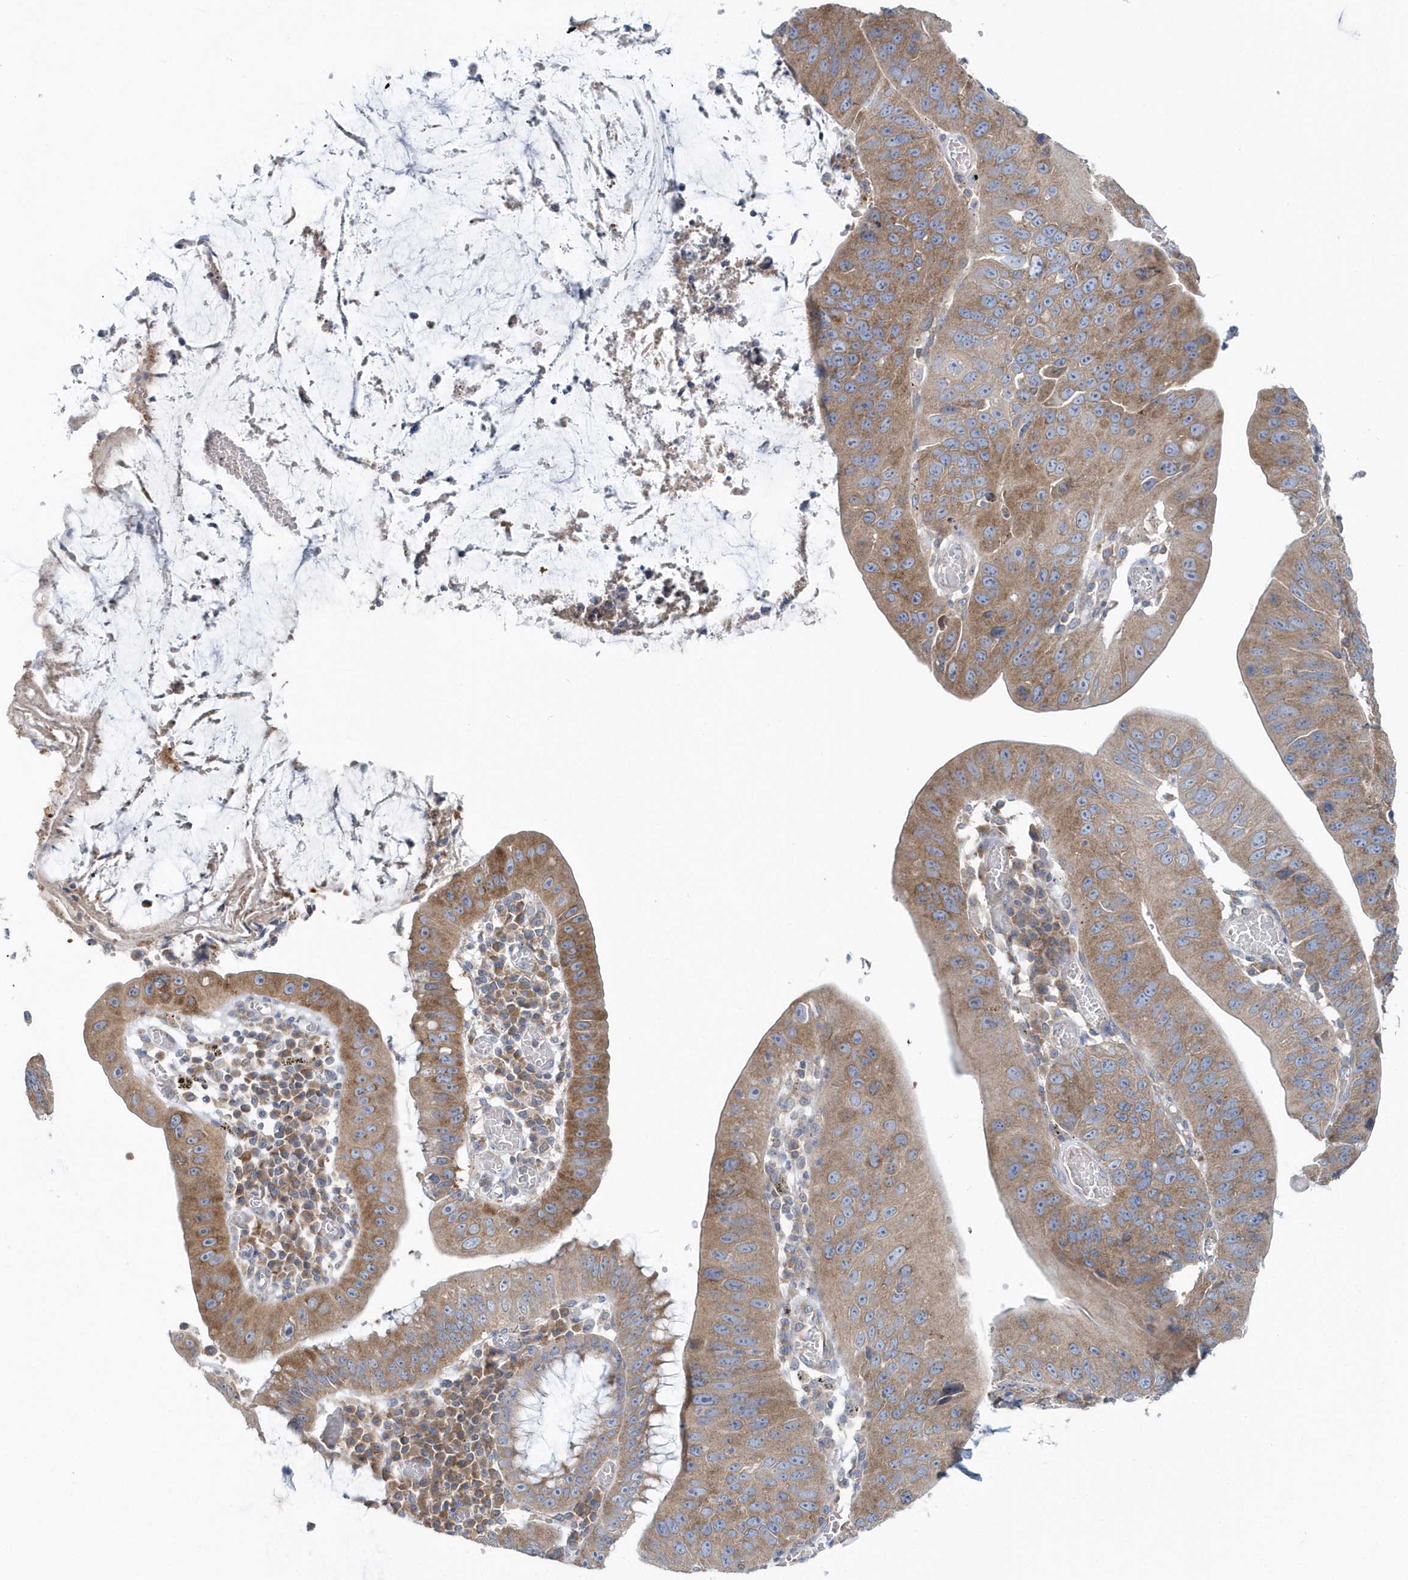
{"staining": {"intensity": "moderate", "quantity": ">75%", "location": "cytoplasmic/membranous"}, "tissue": "stomach cancer", "cell_type": "Tumor cells", "image_type": "cancer", "snomed": [{"axis": "morphology", "description": "Adenocarcinoma, NOS"}, {"axis": "topography", "description": "Stomach"}], "caption": "IHC histopathology image of stomach cancer (adenocarcinoma) stained for a protein (brown), which reveals medium levels of moderate cytoplasmic/membranous positivity in about >75% of tumor cells.", "gene": "EIF3C", "patient": {"sex": "male", "age": 59}}